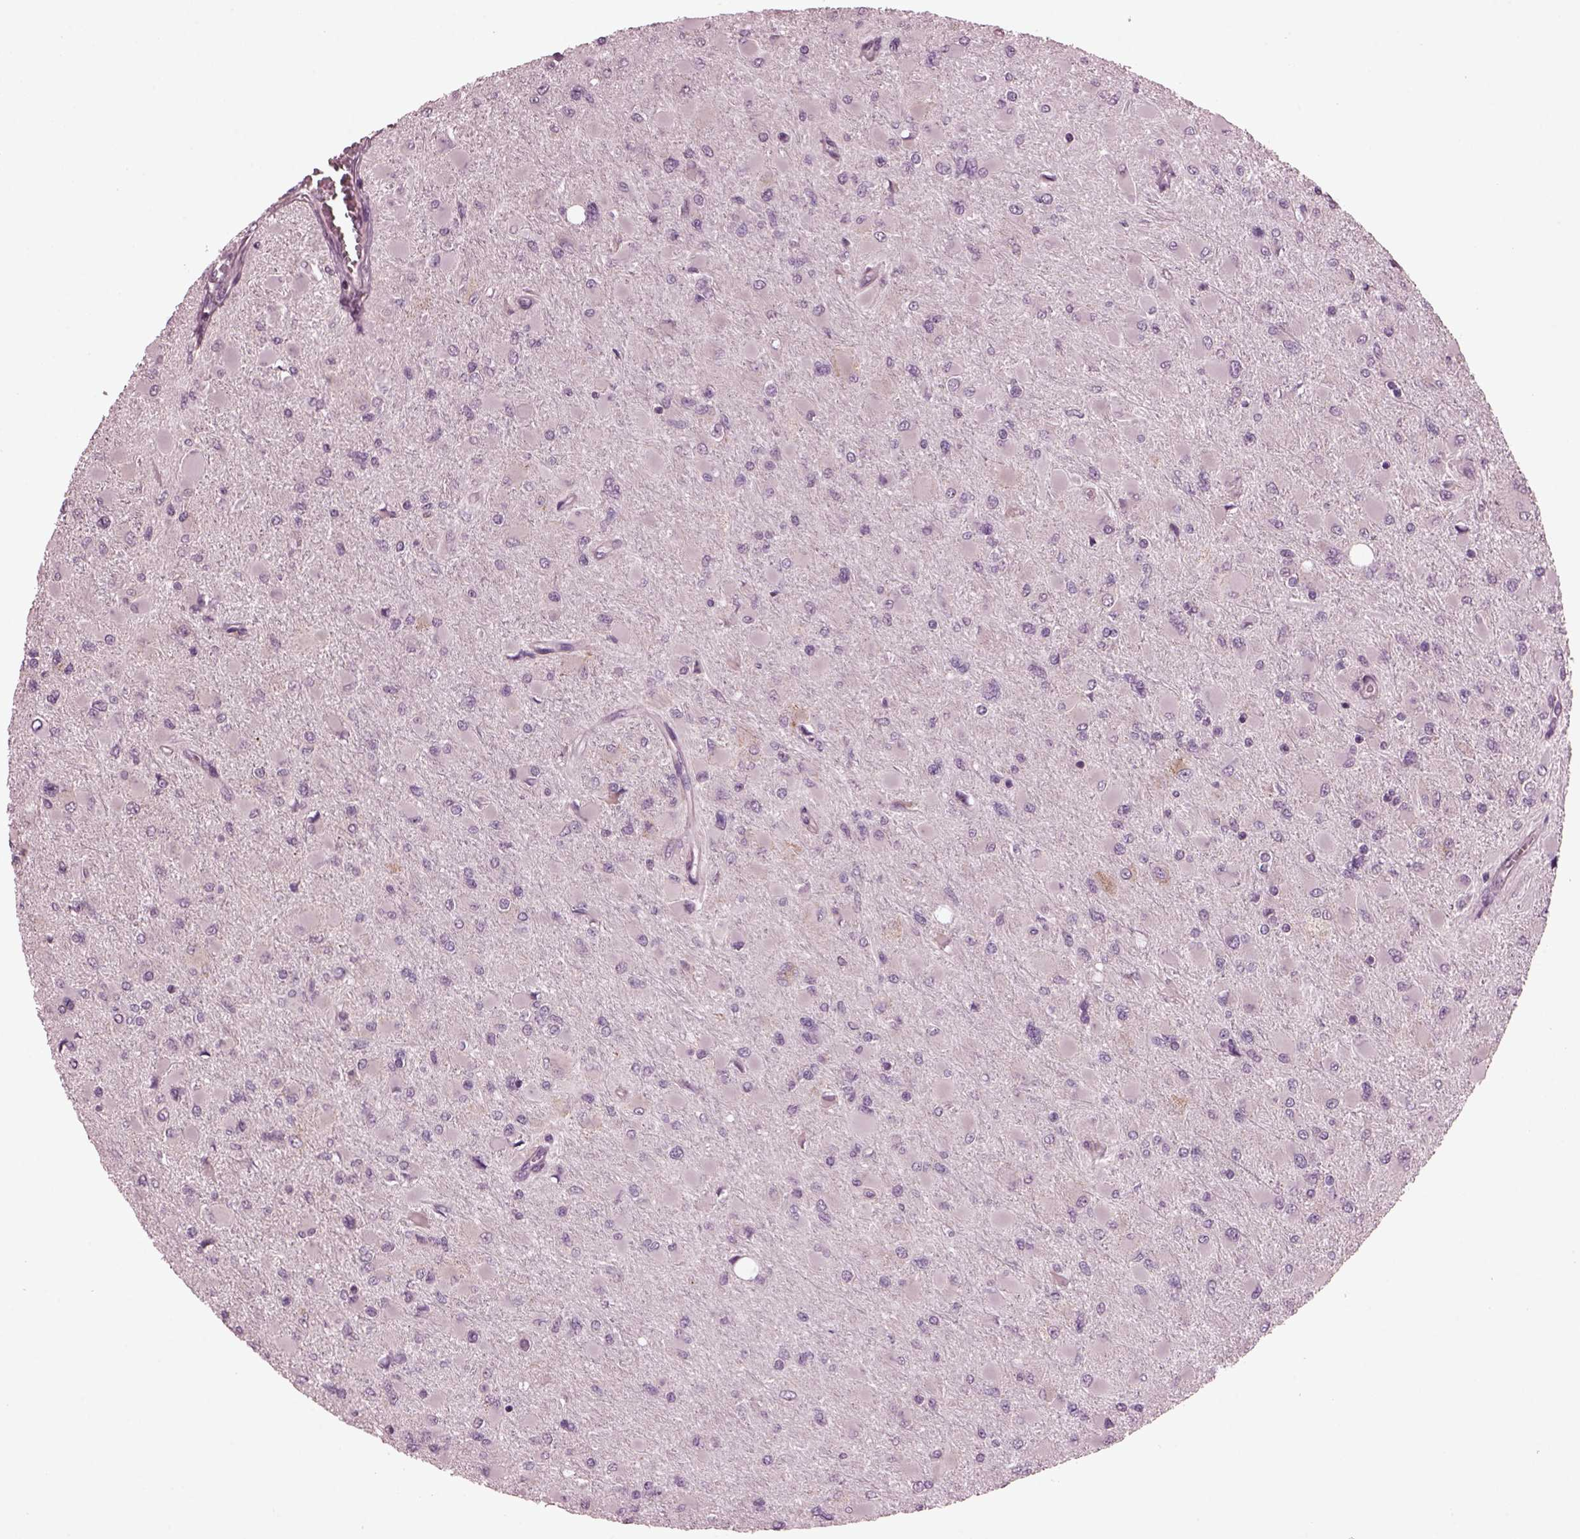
{"staining": {"intensity": "weak", "quantity": "<25%", "location": "cytoplasmic/membranous"}, "tissue": "glioma", "cell_type": "Tumor cells", "image_type": "cancer", "snomed": [{"axis": "morphology", "description": "Glioma, malignant, High grade"}, {"axis": "topography", "description": "Cerebral cortex"}], "caption": "An immunohistochemistry histopathology image of malignant high-grade glioma is shown. There is no staining in tumor cells of malignant high-grade glioma.", "gene": "AP4M1", "patient": {"sex": "female", "age": 36}}